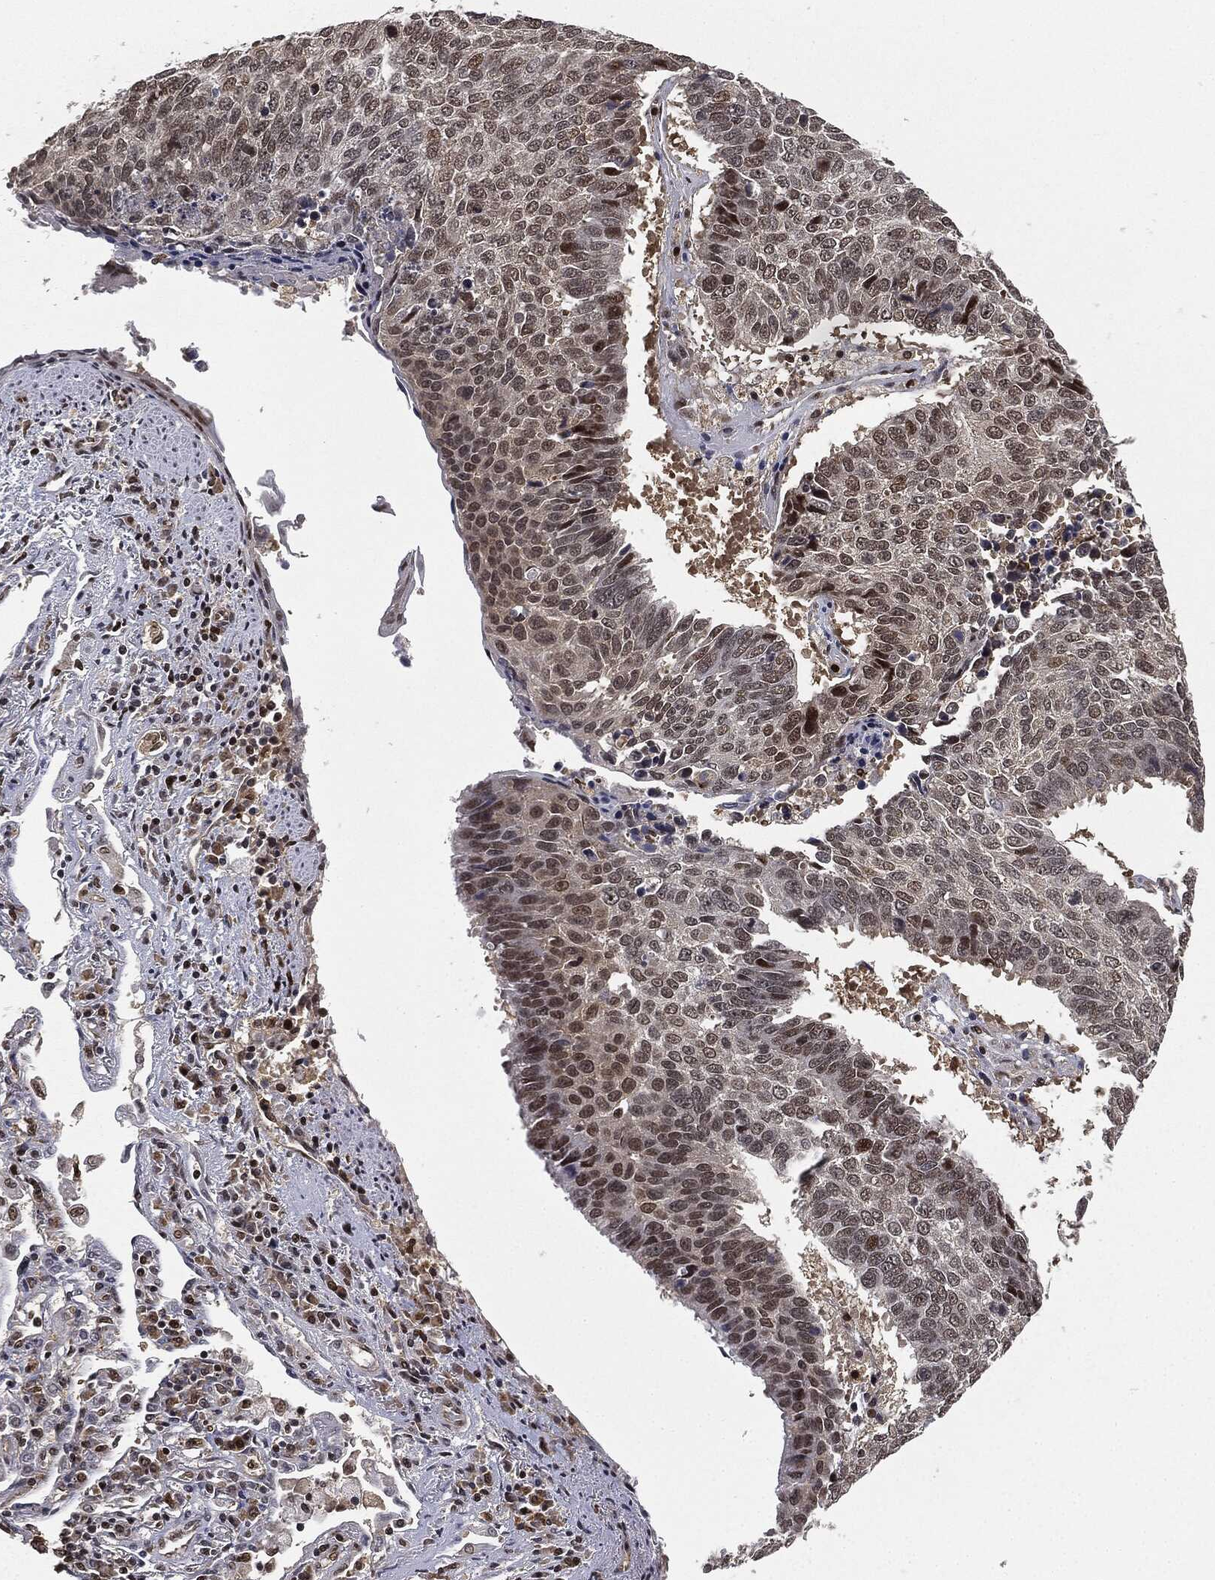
{"staining": {"intensity": "moderate", "quantity": "<25%", "location": "nuclear"}, "tissue": "lung cancer", "cell_type": "Tumor cells", "image_type": "cancer", "snomed": [{"axis": "morphology", "description": "Squamous cell carcinoma, NOS"}, {"axis": "topography", "description": "Lung"}], "caption": "Lung cancer (squamous cell carcinoma) stained for a protein (brown) displays moderate nuclear positive staining in approximately <25% of tumor cells.", "gene": "TBC1D22A", "patient": {"sex": "male", "age": 73}}